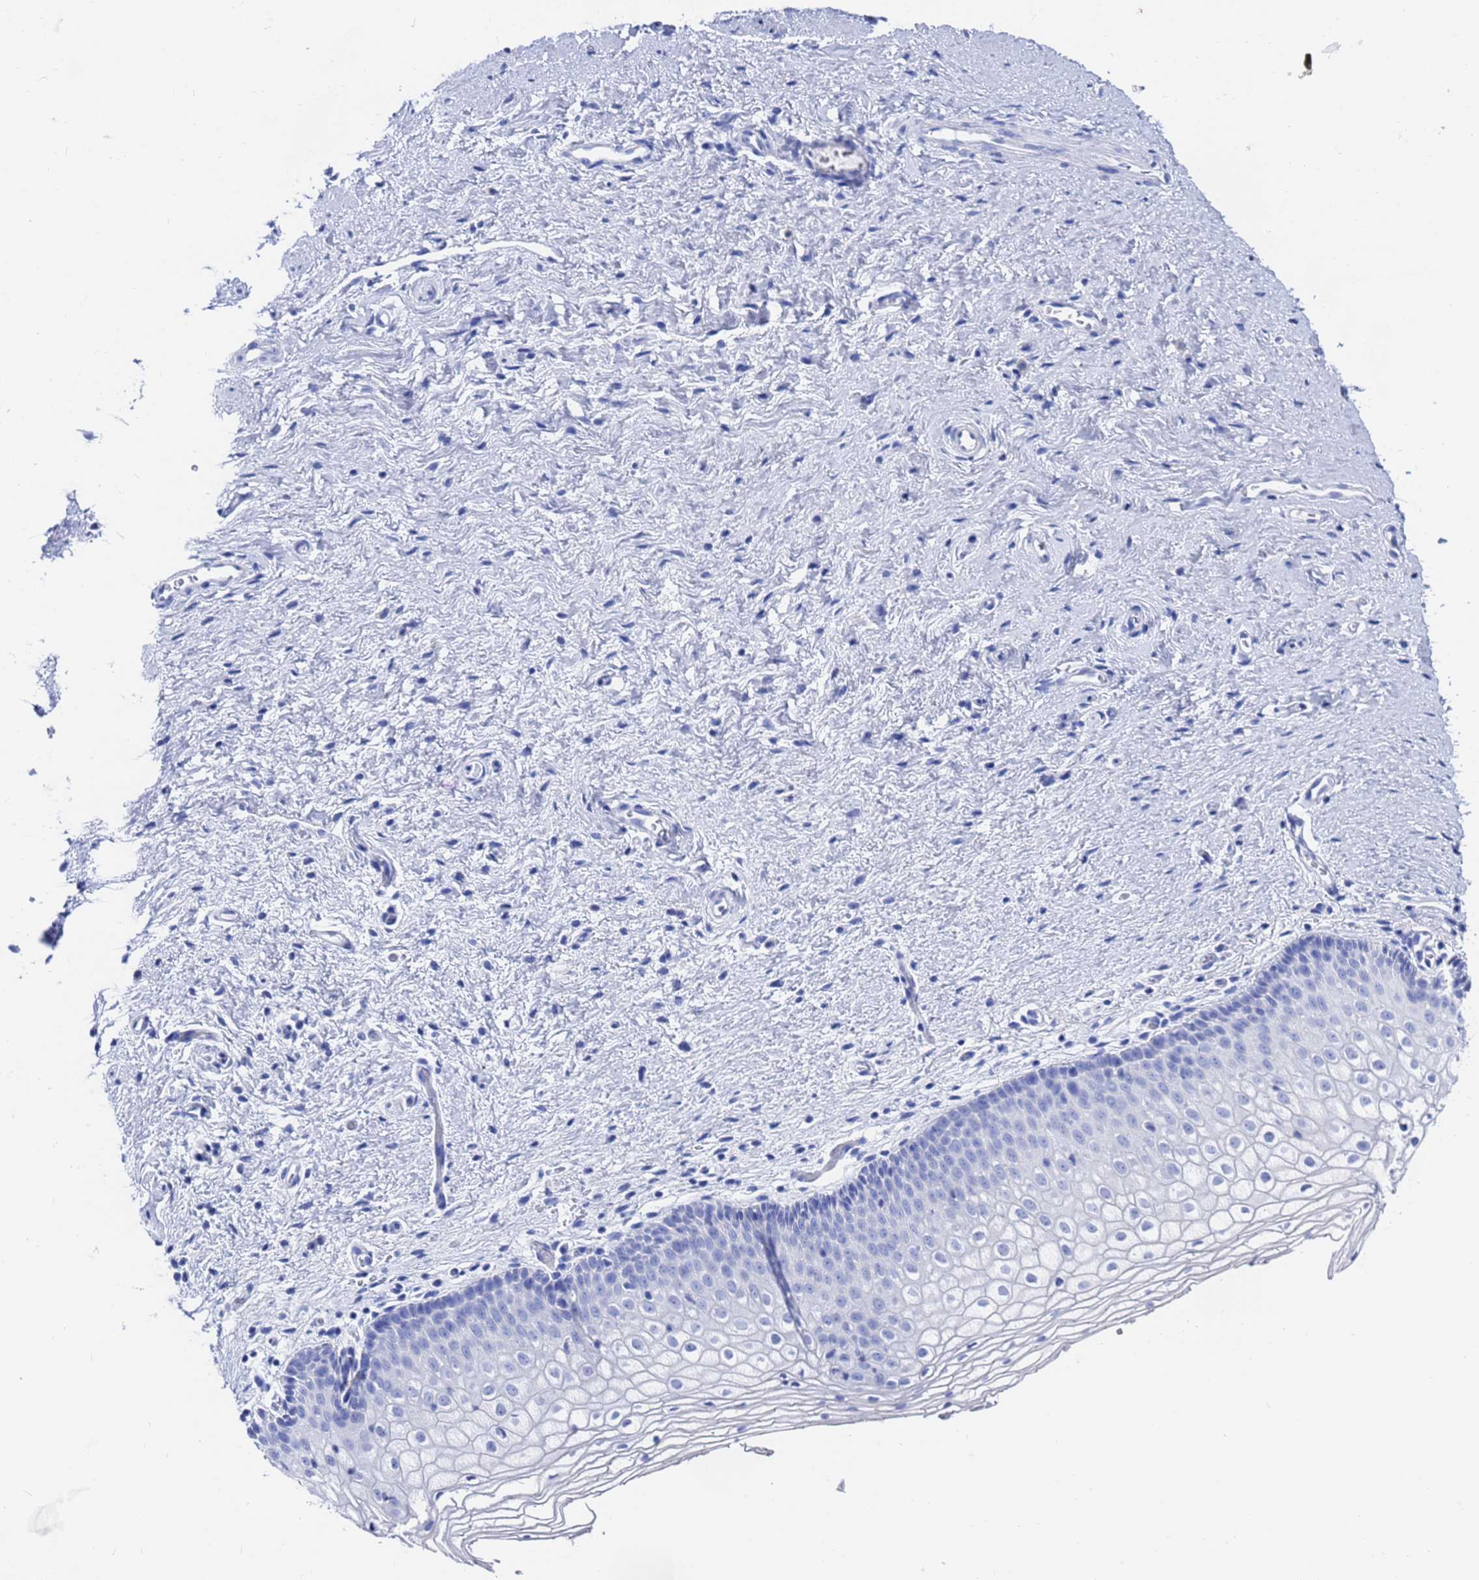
{"staining": {"intensity": "negative", "quantity": "none", "location": "none"}, "tissue": "vagina", "cell_type": "Squamous epithelial cells", "image_type": "normal", "snomed": [{"axis": "morphology", "description": "Normal tissue, NOS"}, {"axis": "topography", "description": "Vagina"}], "caption": "DAB immunohistochemical staining of normal human vagina reveals no significant positivity in squamous epithelial cells.", "gene": "GGT1", "patient": {"sex": "female", "age": 60}}